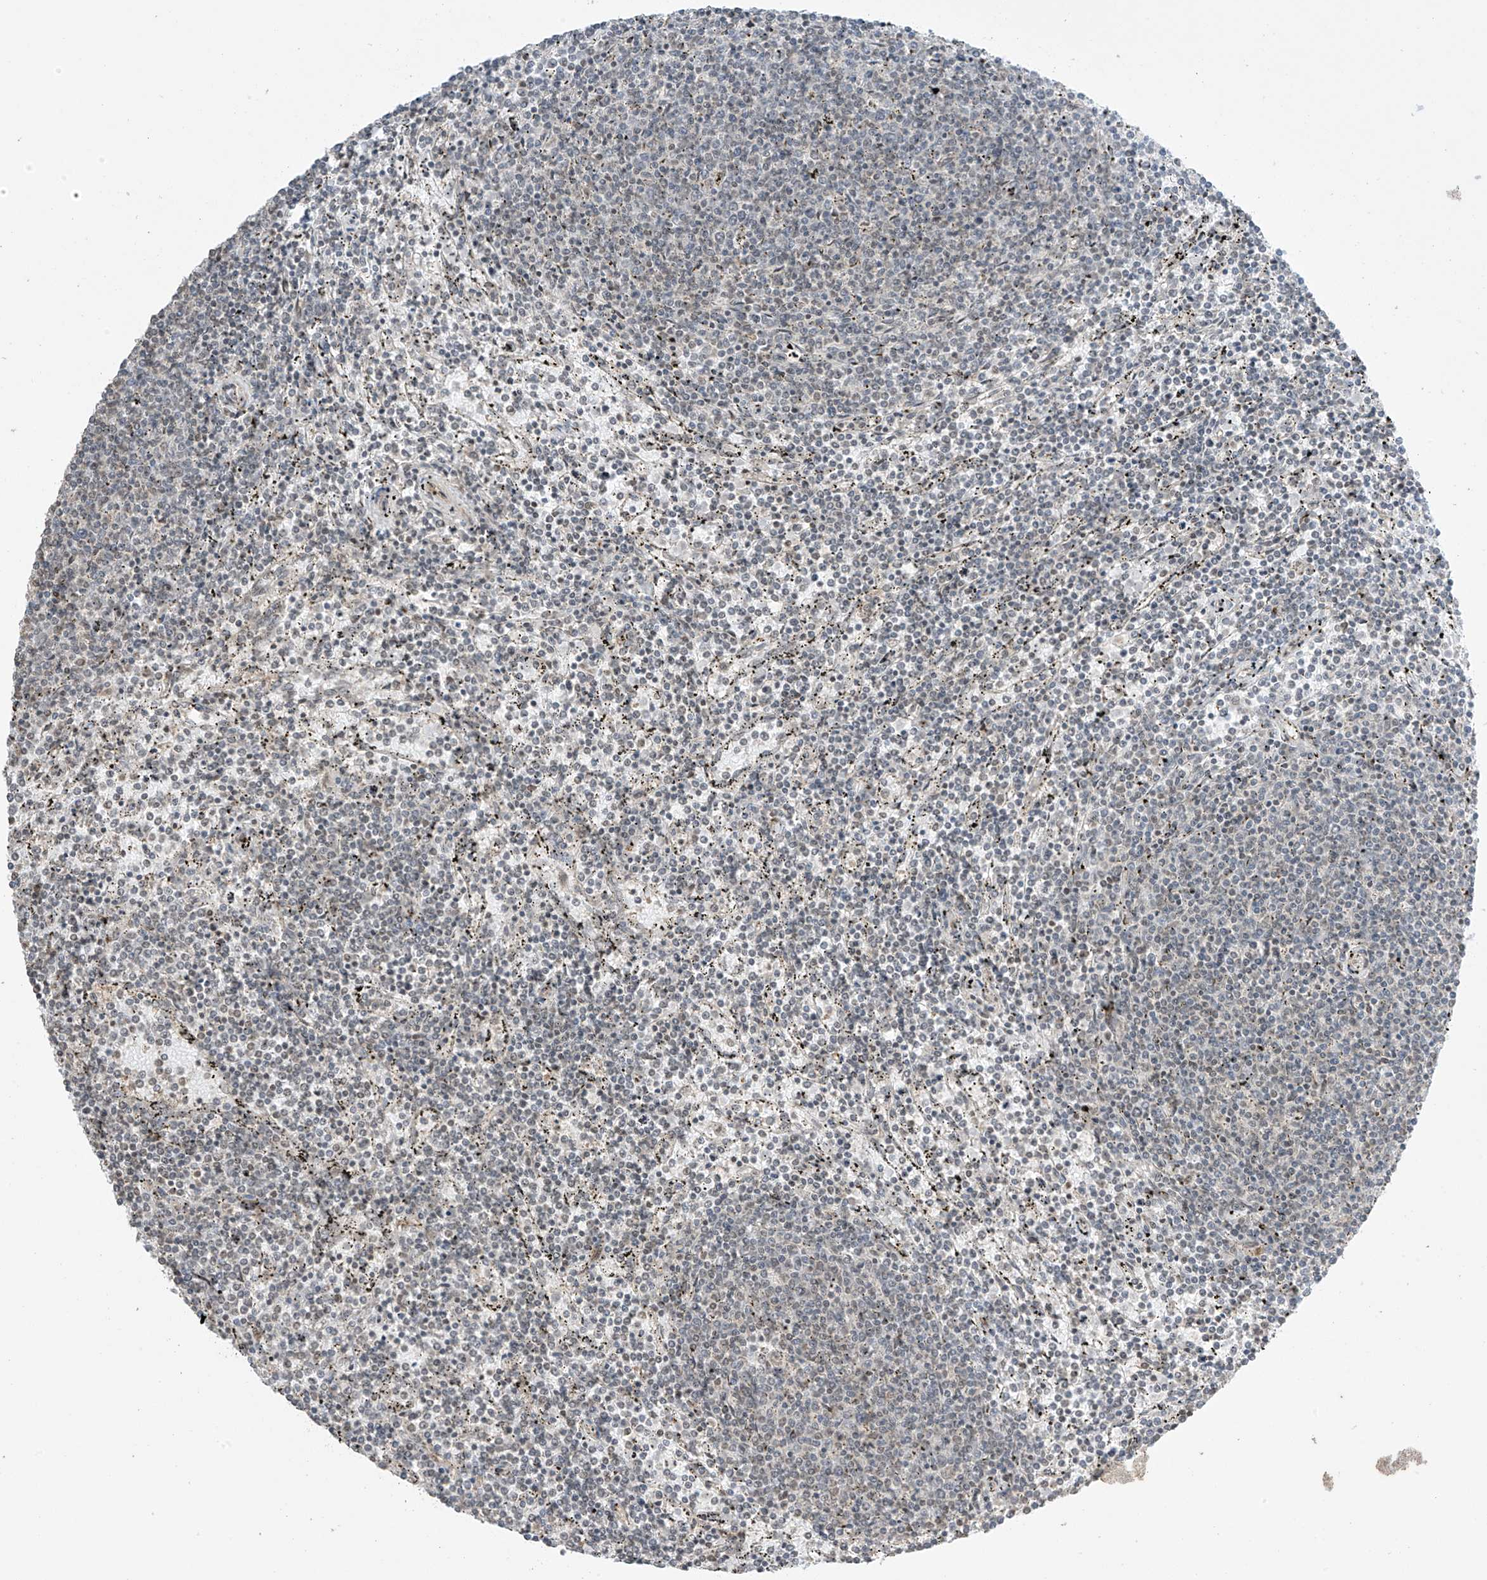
{"staining": {"intensity": "negative", "quantity": "none", "location": "none"}, "tissue": "lymphoma", "cell_type": "Tumor cells", "image_type": "cancer", "snomed": [{"axis": "morphology", "description": "Malignant lymphoma, non-Hodgkin's type, Low grade"}, {"axis": "topography", "description": "Spleen"}], "caption": "Immunohistochemical staining of low-grade malignant lymphoma, non-Hodgkin's type exhibits no significant staining in tumor cells.", "gene": "TTLL5", "patient": {"sex": "female", "age": 50}}